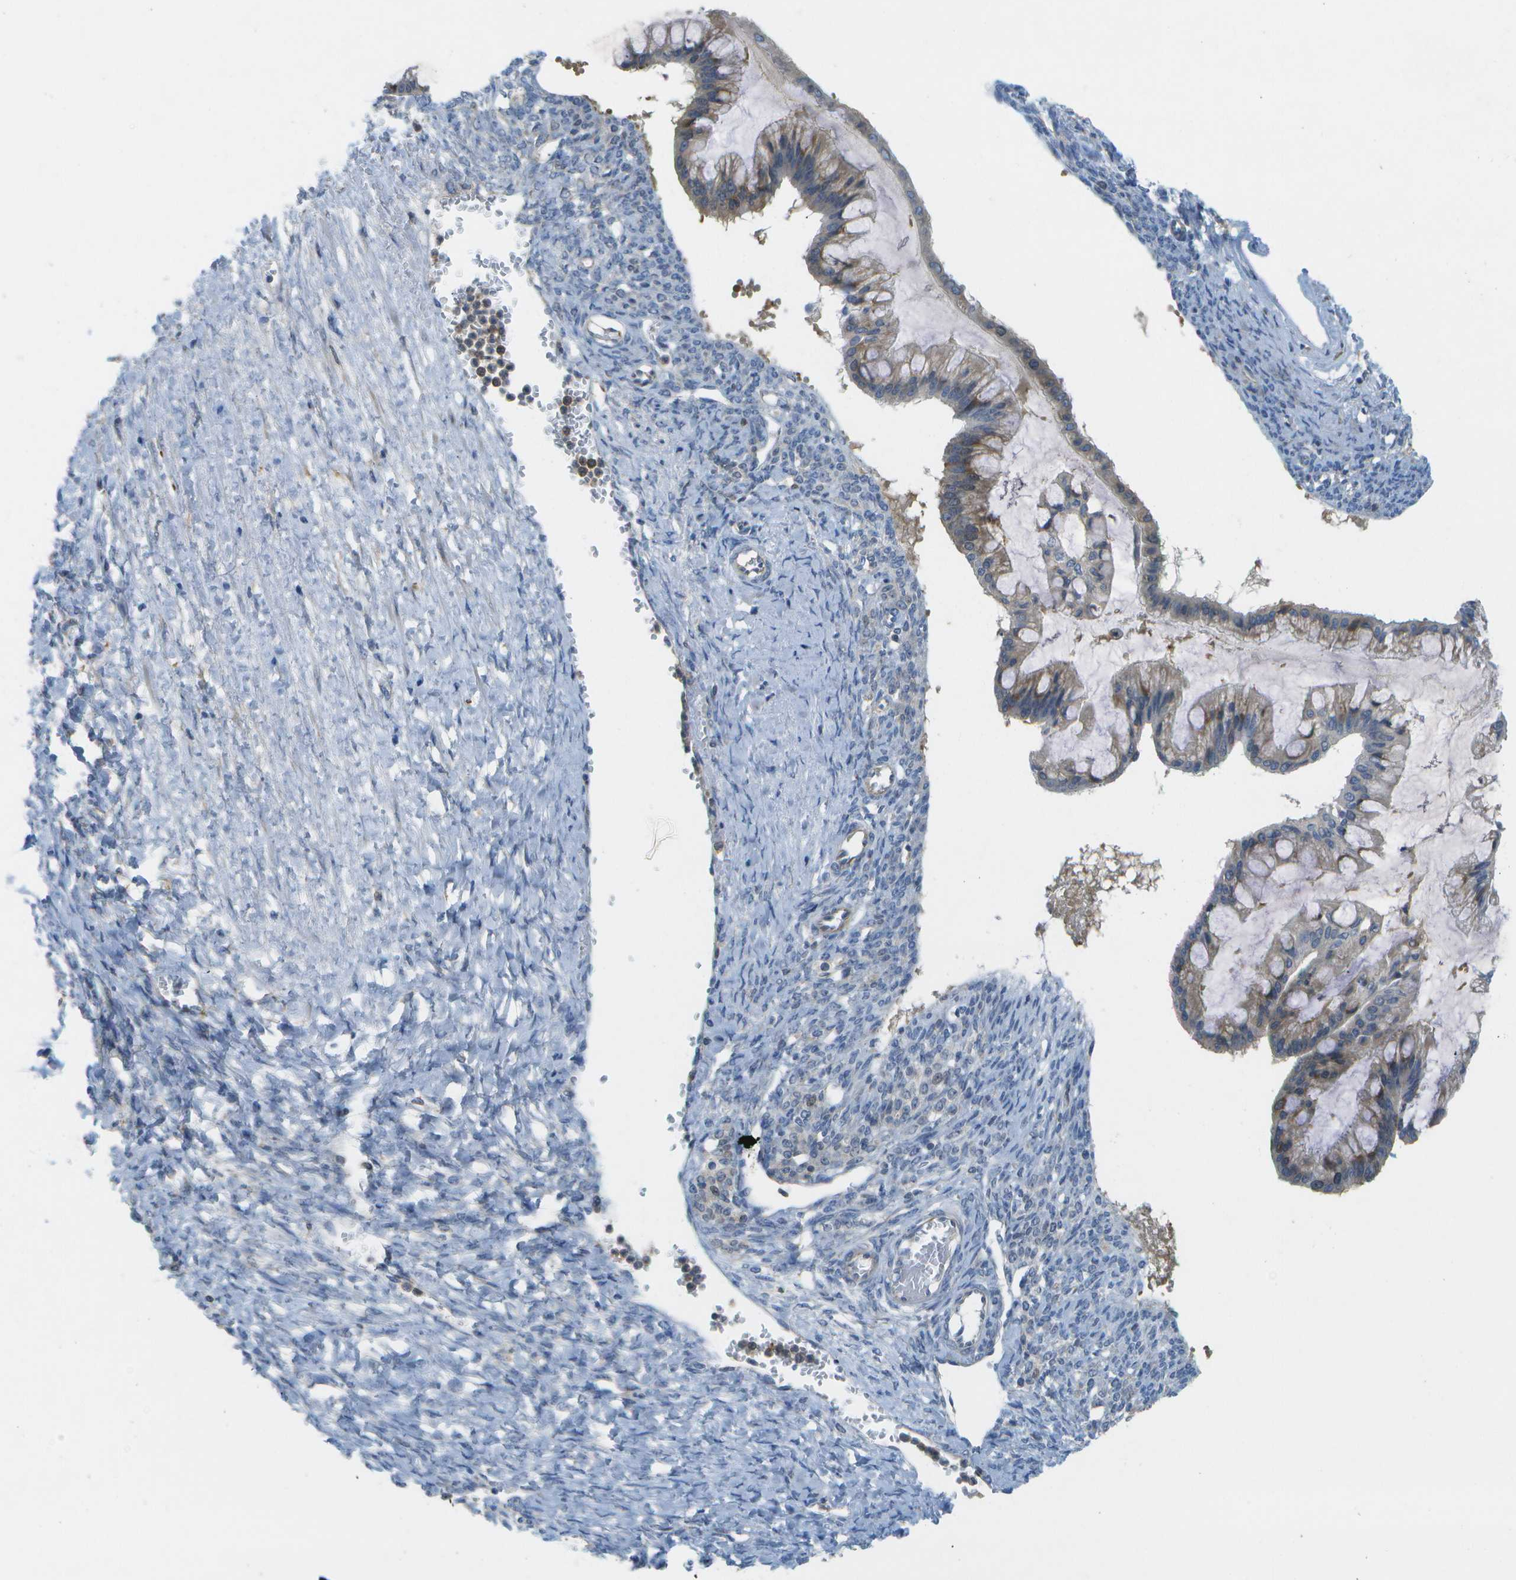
{"staining": {"intensity": "weak", "quantity": ">75%", "location": "cytoplasmic/membranous"}, "tissue": "ovarian cancer", "cell_type": "Tumor cells", "image_type": "cancer", "snomed": [{"axis": "morphology", "description": "Cystadenocarcinoma, mucinous, NOS"}, {"axis": "topography", "description": "Ovary"}], "caption": "A histopathology image of human ovarian cancer stained for a protein exhibits weak cytoplasmic/membranous brown staining in tumor cells.", "gene": "WNK2", "patient": {"sex": "female", "age": 73}}